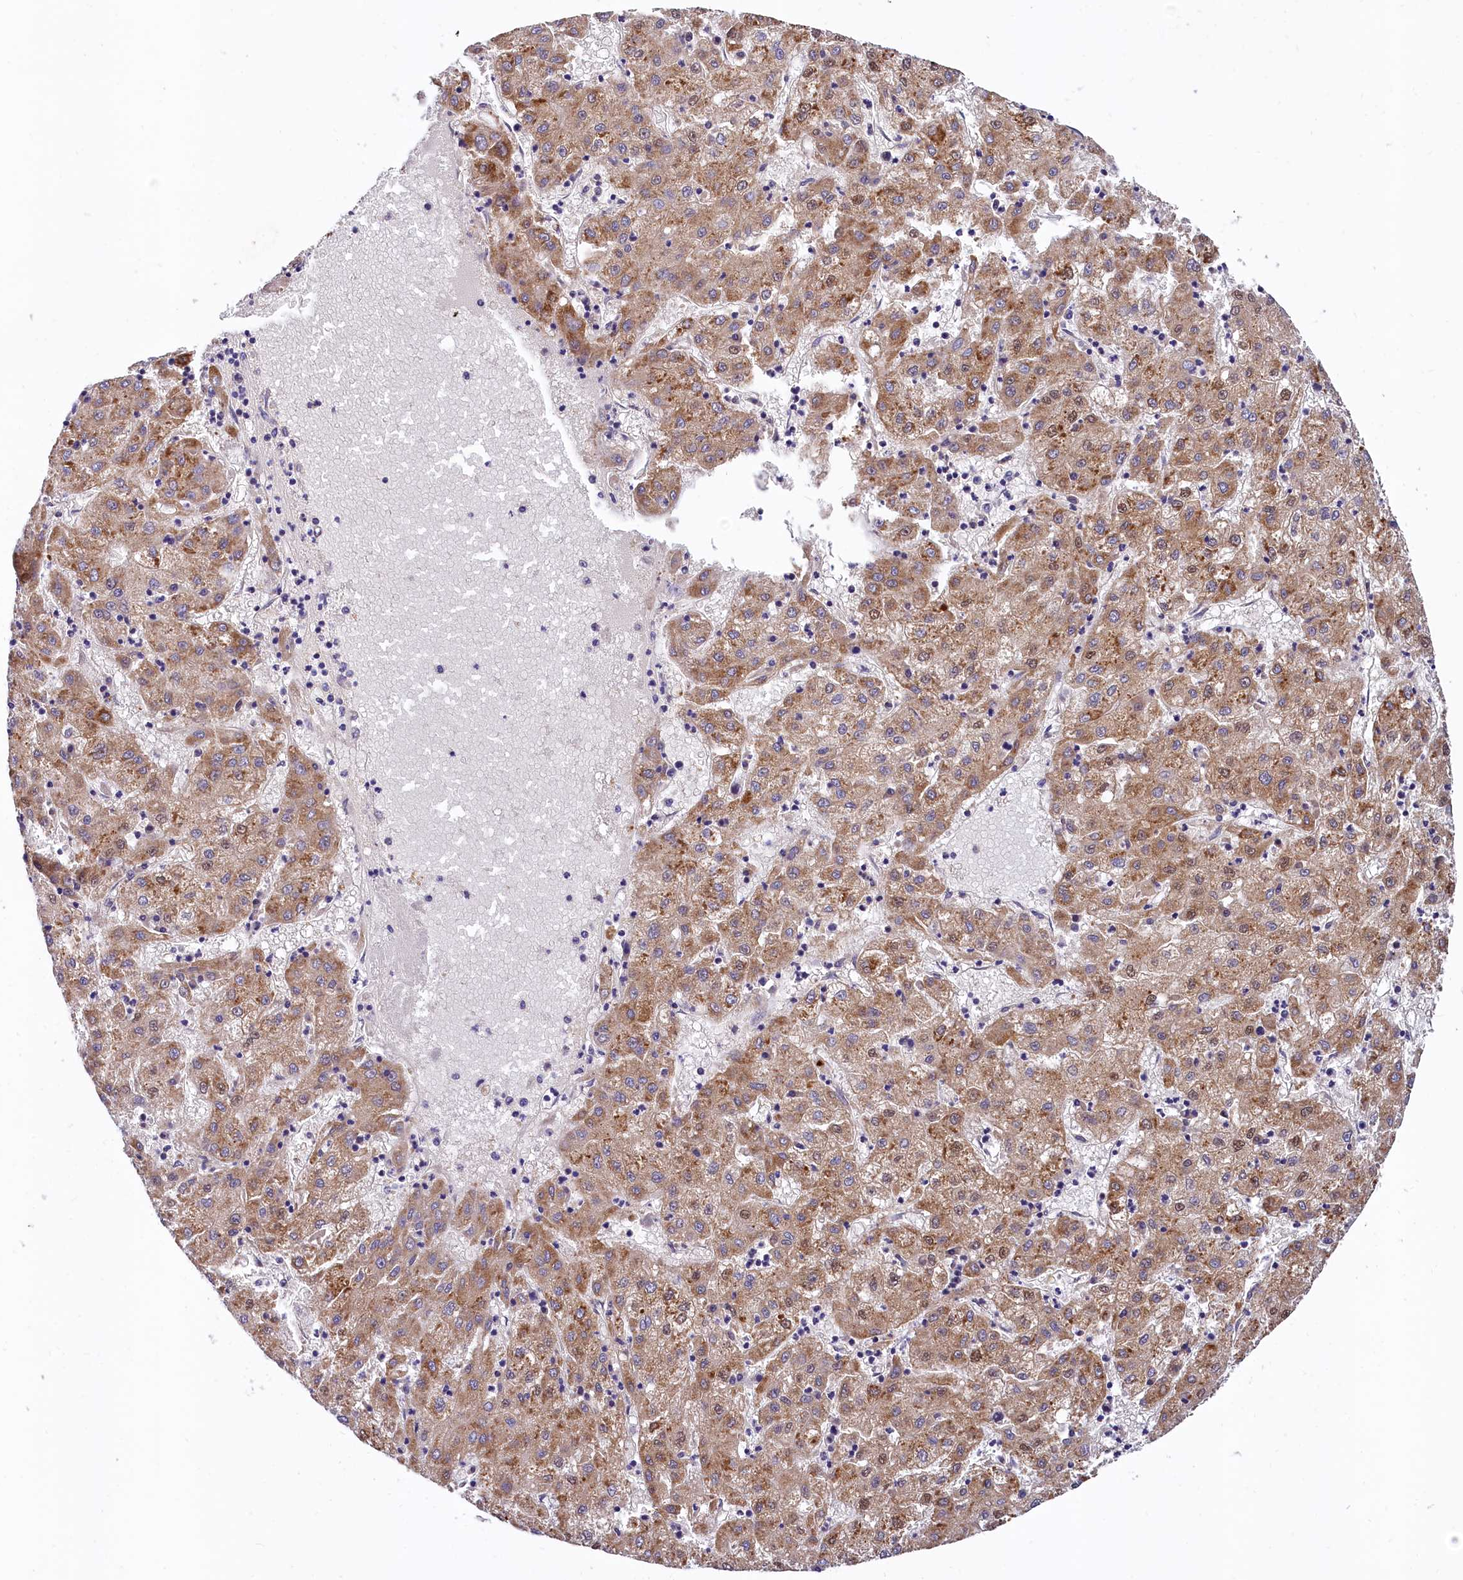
{"staining": {"intensity": "moderate", "quantity": ">75%", "location": "cytoplasmic/membranous"}, "tissue": "liver cancer", "cell_type": "Tumor cells", "image_type": "cancer", "snomed": [{"axis": "morphology", "description": "Carcinoma, Hepatocellular, NOS"}, {"axis": "topography", "description": "Liver"}], "caption": "DAB immunohistochemical staining of liver cancer (hepatocellular carcinoma) shows moderate cytoplasmic/membranous protein expression in approximately >75% of tumor cells.", "gene": "EPS8L2", "patient": {"sex": "male", "age": 72}}